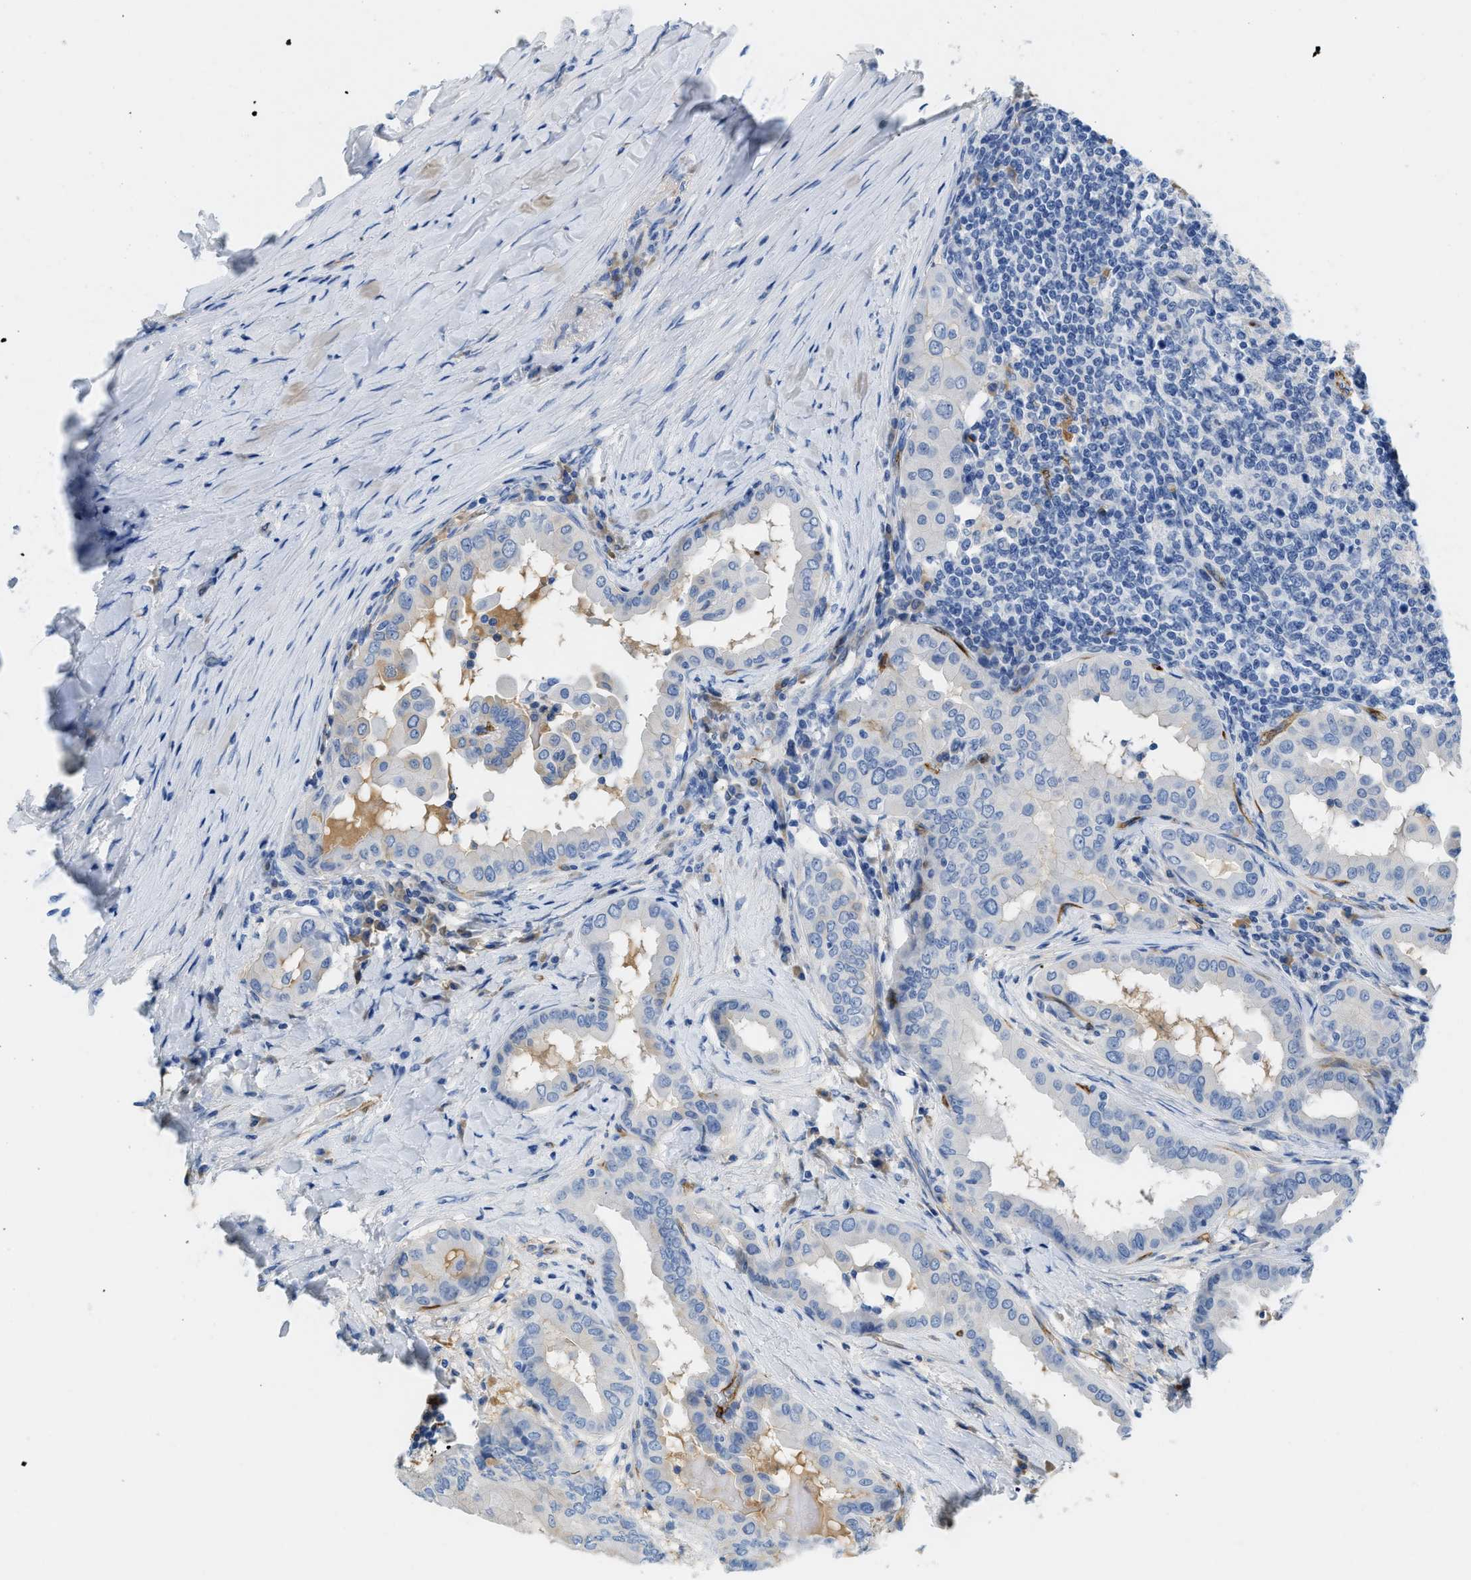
{"staining": {"intensity": "negative", "quantity": "none", "location": "none"}, "tissue": "thyroid cancer", "cell_type": "Tumor cells", "image_type": "cancer", "snomed": [{"axis": "morphology", "description": "Papillary adenocarcinoma, NOS"}, {"axis": "topography", "description": "Thyroid gland"}], "caption": "DAB (3,3'-diaminobenzidine) immunohistochemical staining of thyroid cancer shows no significant expression in tumor cells.", "gene": "SPEG", "patient": {"sex": "male", "age": 33}}